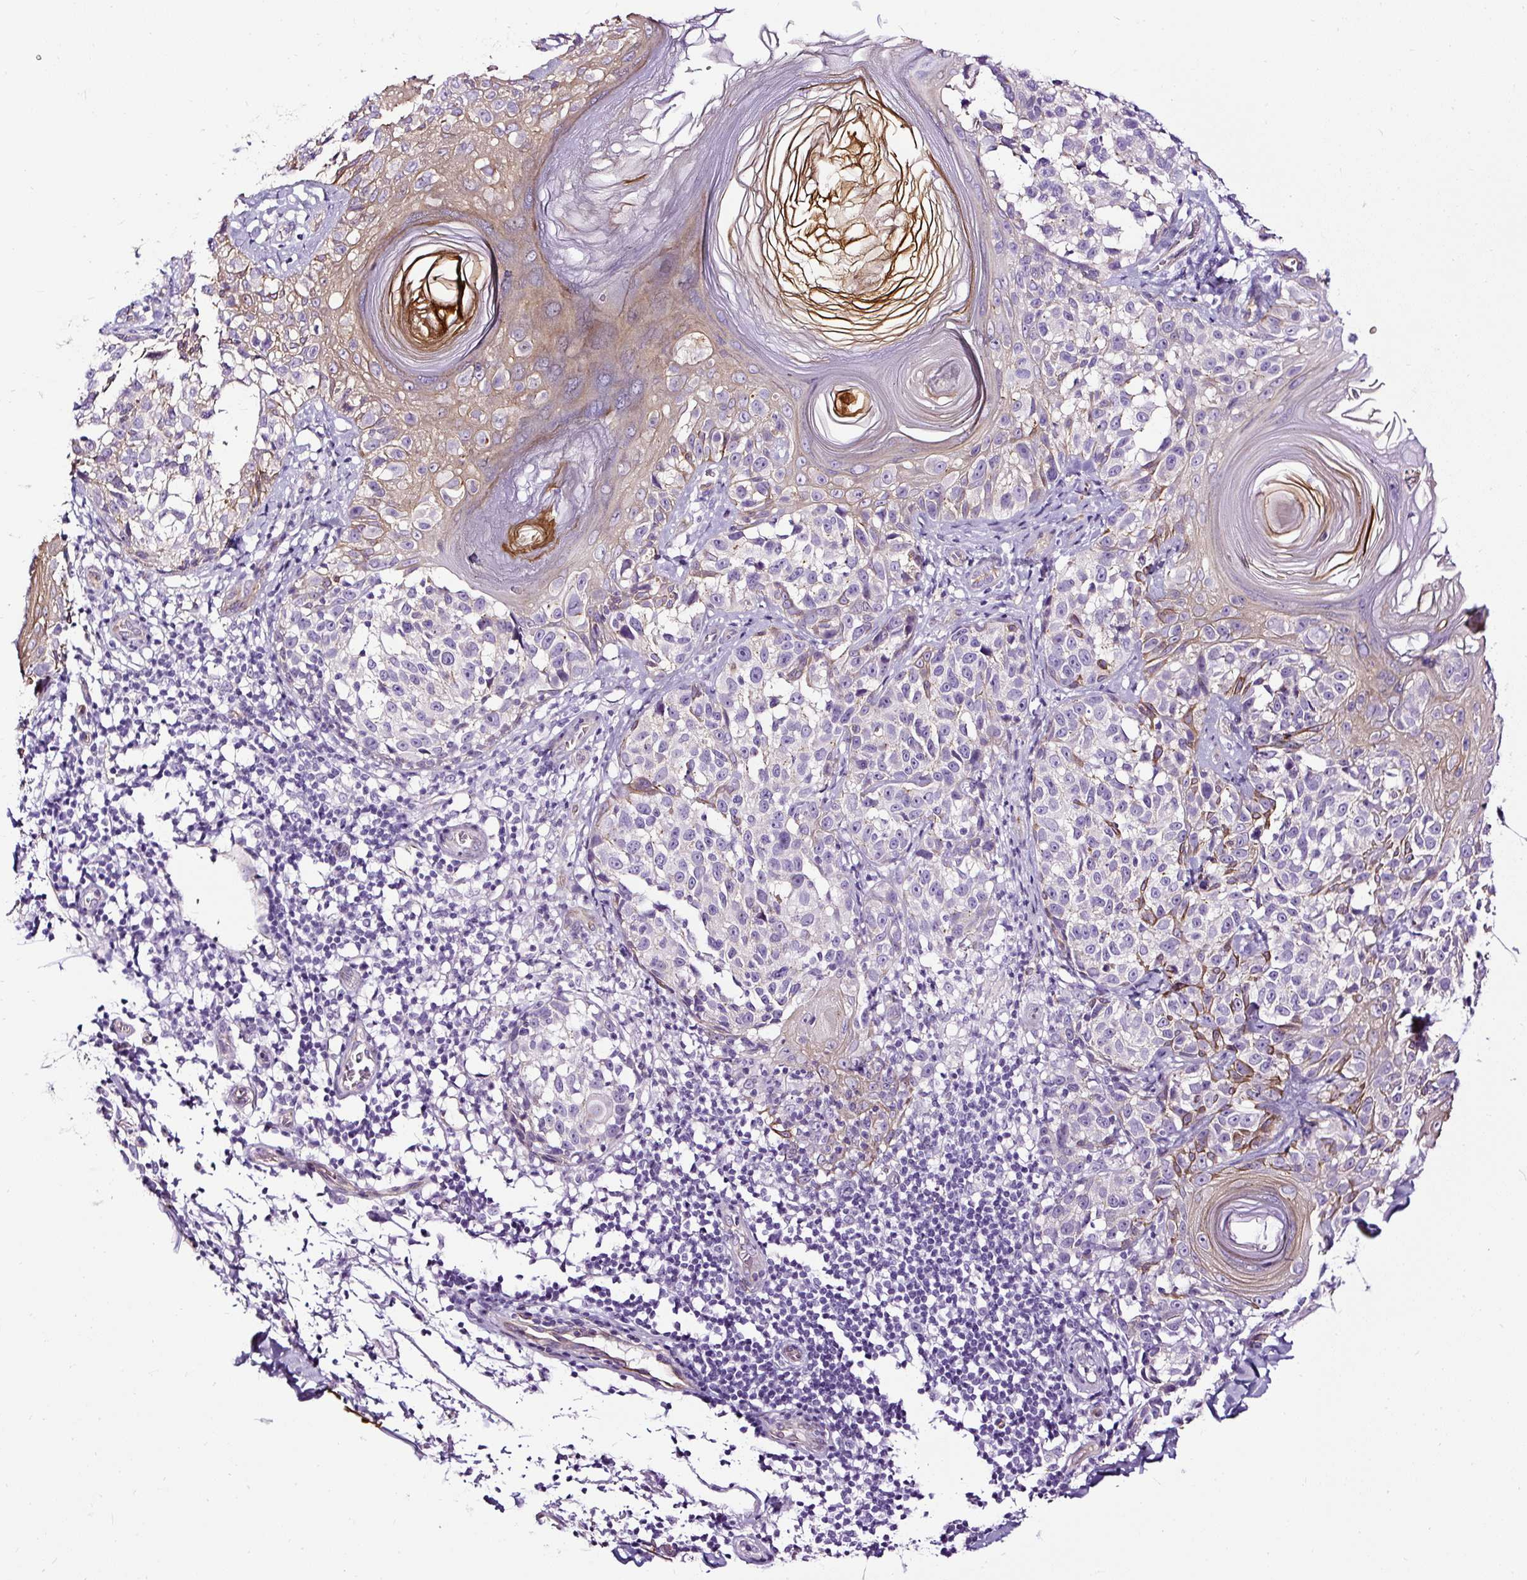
{"staining": {"intensity": "negative", "quantity": "none", "location": "none"}, "tissue": "melanoma", "cell_type": "Tumor cells", "image_type": "cancer", "snomed": [{"axis": "morphology", "description": "Malignant melanoma, NOS"}, {"axis": "topography", "description": "Skin"}], "caption": "The IHC image has no significant expression in tumor cells of malignant melanoma tissue.", "gene": "SLC7A8", "patient": {"sex": "male", "age": 73}}